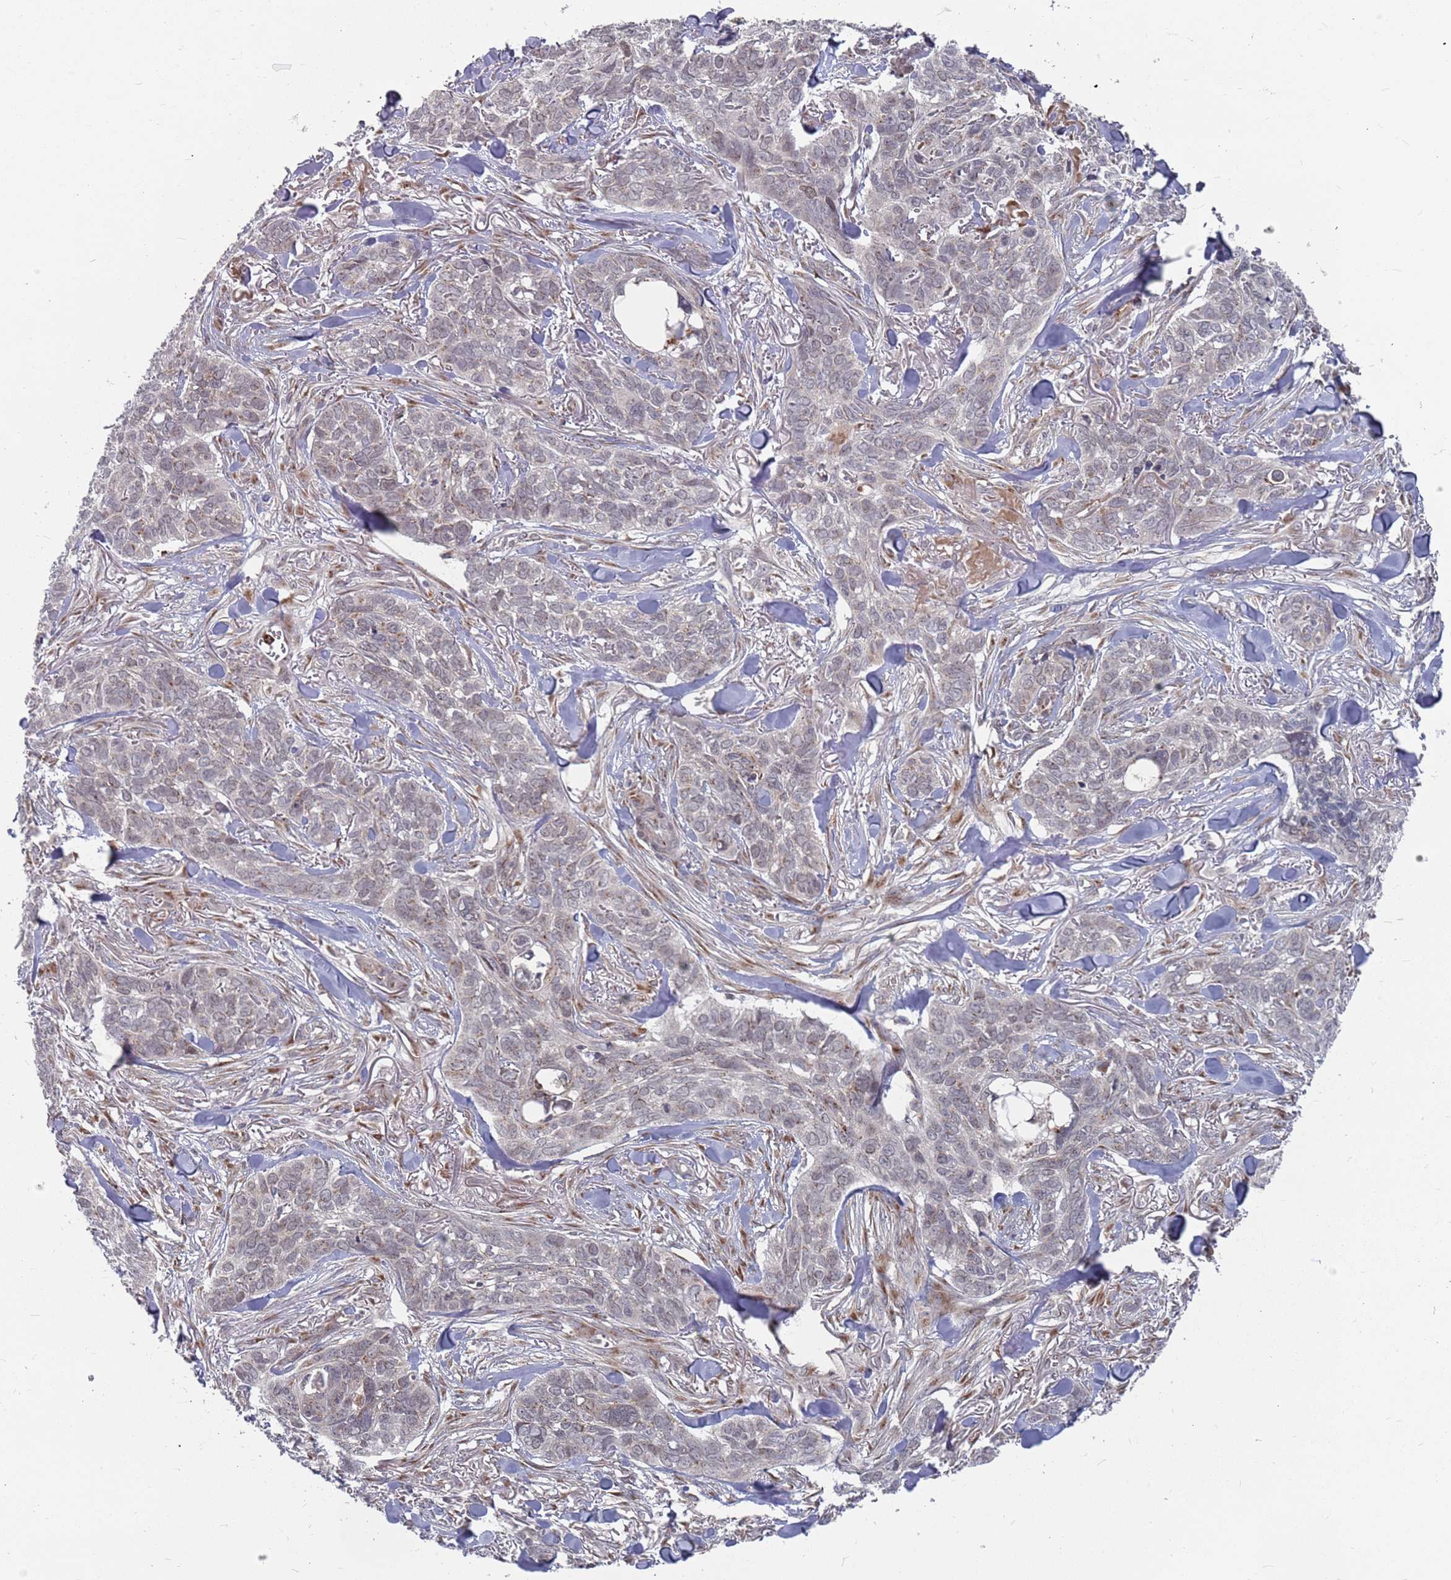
{"staining": {"intensity": "weak", "quantity": "25%-75%", "location": "nuclear"}, "tissue": "skin cancer", "cell_type": "Tumor cells", "image_type": "cancer", "snomed": [{"axis": "morphology", "description": "Basal cell carcinoma"}, {"axis": "topography", "description": "Skin"}], "caption": "Basal cell carcinoma (skin) stained with a protein marker reveals weak staining in tumor cells.", "gene": "FMO4", "patient": {"sex": "male", "age": 86}}